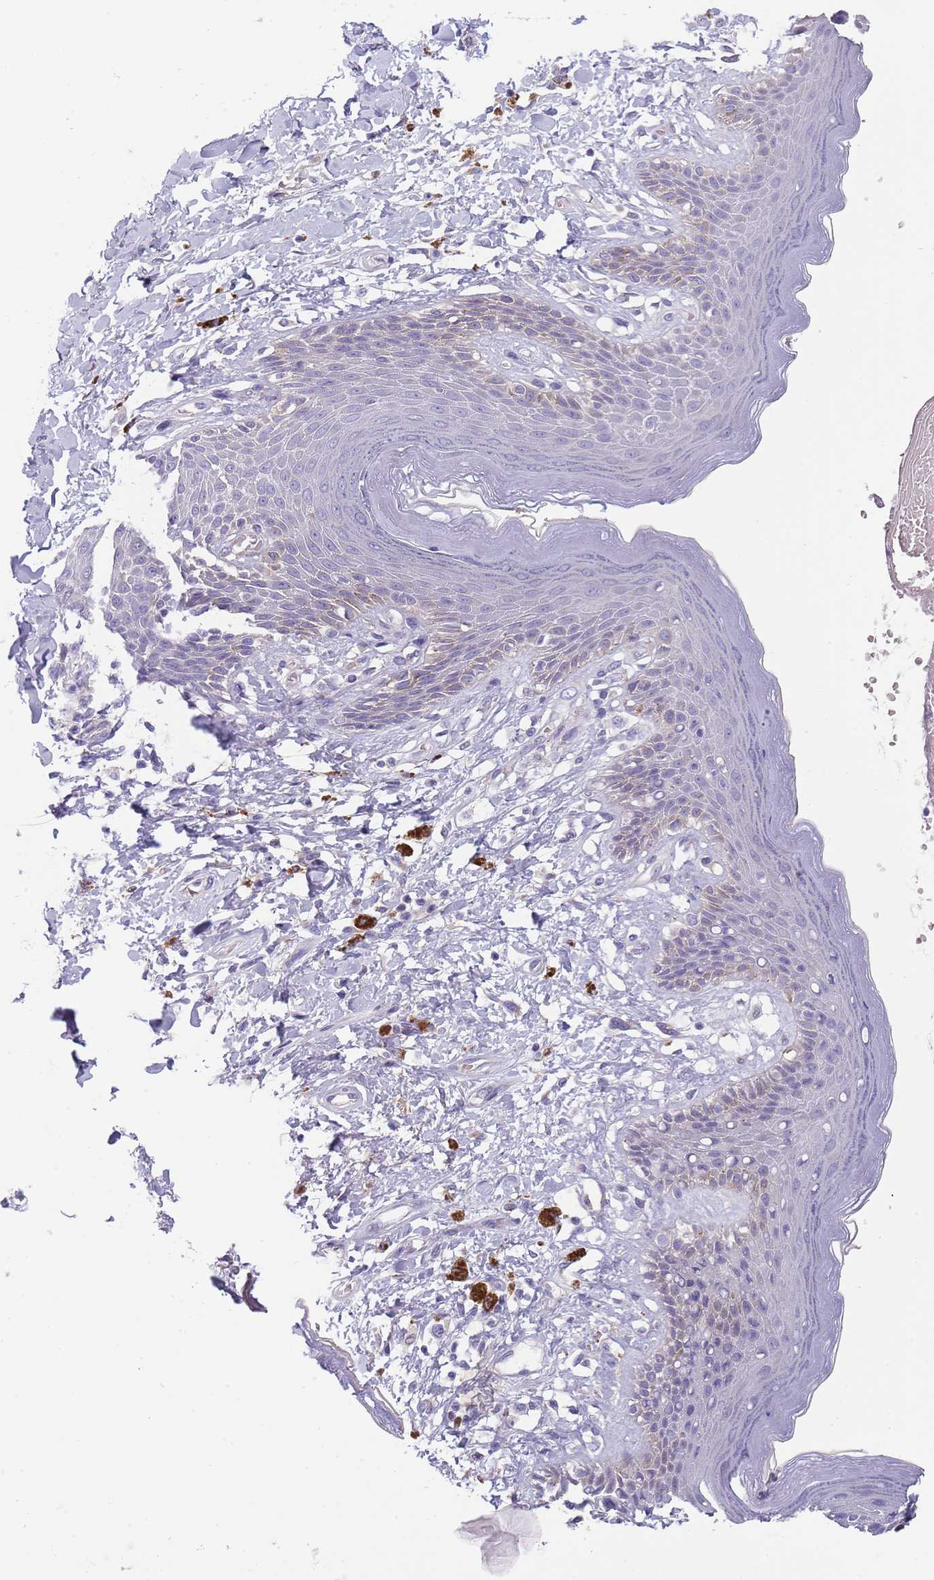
{"staining": {"intensity": "weak", "quantity": "<25%", "location": "cytoplasmic/membranous"}, "tissue": "skin", "cell_type": "Epidermal cells", "image_type": "normal", "snomed": [{"axis": "morphology", "description": "Normal tissue, NOS"}, {"axis": "topography", "description": "Anal"}], "caption": "An image of human skin is negative for staining in epidermal cells. (Stains: DAB (3,3'-diaminobenzidine) IHC with hematoxylin counter stain, Microscopy: brightfield microscopy at high magnification).", "gene": "MAN1C1", "patient": {"sex": "female", "age": 78}}